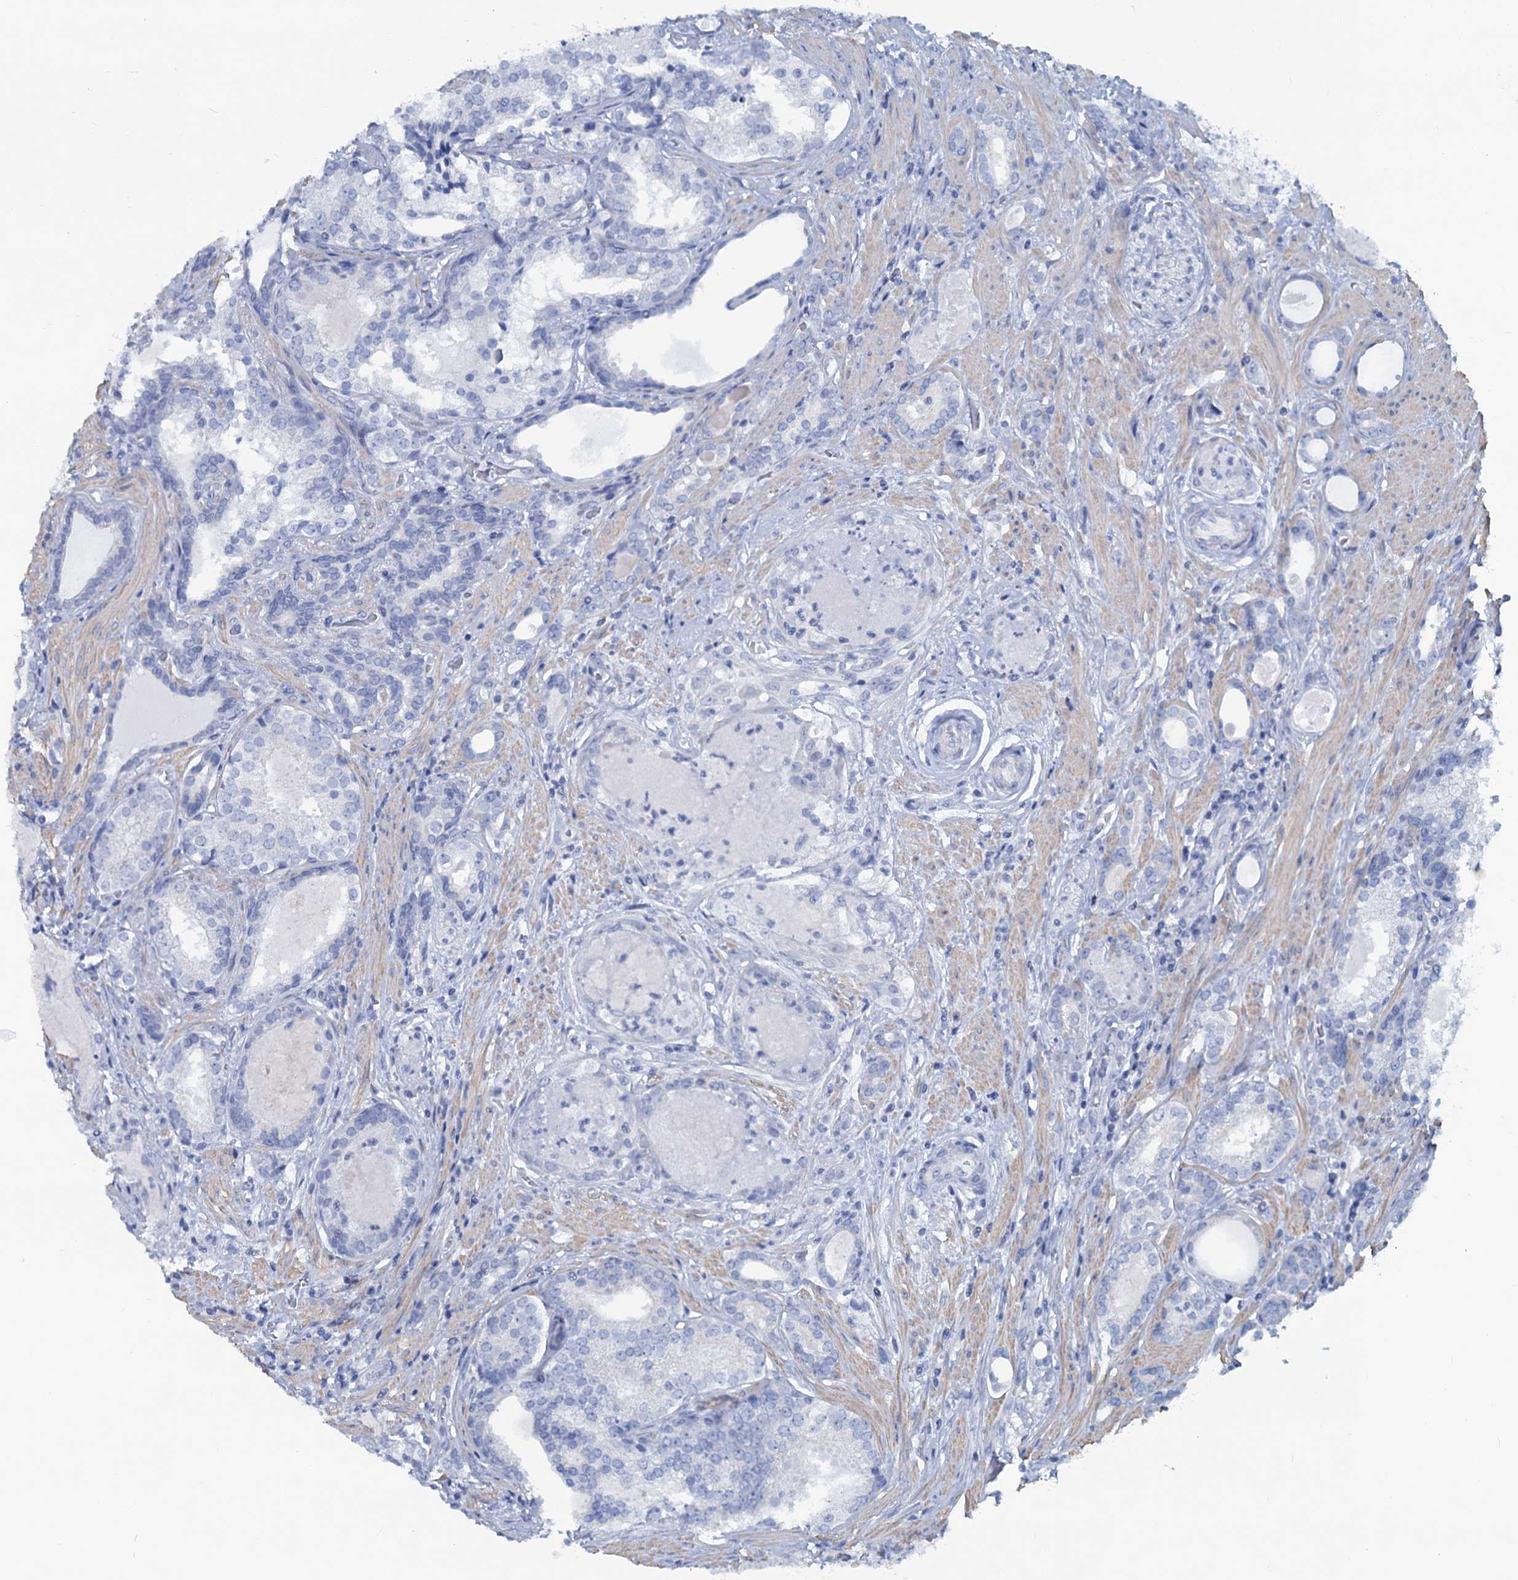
{"staining": {"intensity": "negative", "quantity": "none", "location": "none"}, "tissue": "prostate cancer", "cell_type": "Tumor cells", "image_type": "cancer", "snomed": [{"axis": "morphology", "description": "Adenocarcinoma, High grade"}, {"axis": "topography", "description": "Prostate"}], "caption": "Tumor cells show no significant staining in prostate cancer (adenocarcinoma (high-grade)). (DAB (3,3'-diaminobenzidine) immunohistochemistry visualized using brightfield microscopy, high magnification).", "gene": "SLC1A3", "patient": {"sex": "male", "age": 58}}